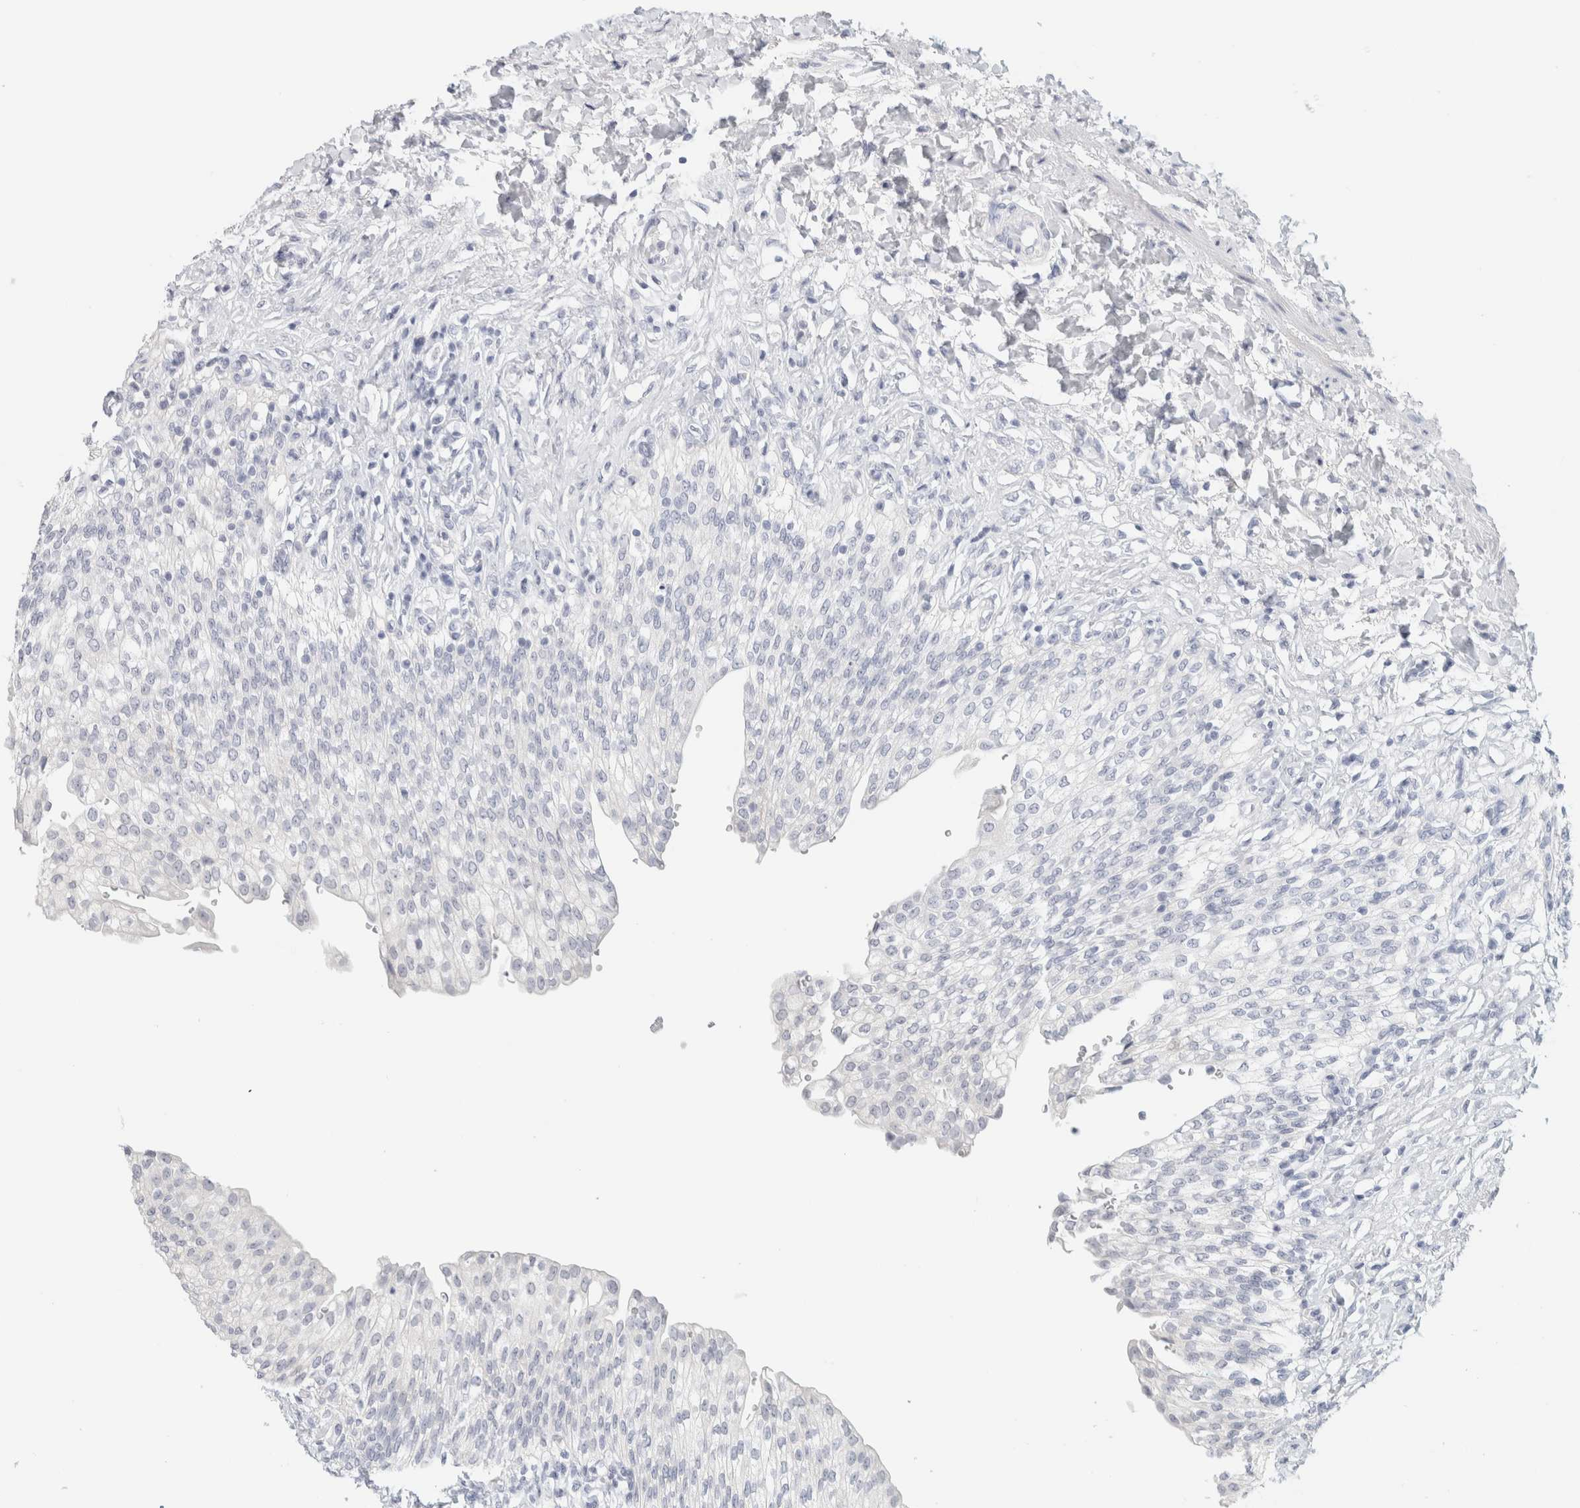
{"staining": {"intensity": "negative", "quantity": "none", "location": "none"}, "tissue": "urinary bladder", "cell_type": "Urothelial cells", "image_type": "normal", "snomed": [{"axis": "morphology", "description": "Urothelial carcinoma, High grade"}, {"axis": "topography", "description": "Urinary bladder"}], "caption": "DAB (3,3'-diaminobenzidine) immunohistochemical staining of normal urinary bladder displays no significant expression in urothelial cells. Brightfield microscopy of immunohistochemistry stained with DAB (brown) and hematoxylin (blue), captured at high magnification.", "gene": "NEFM", "patient": {"sex": "male", "age": 46}}